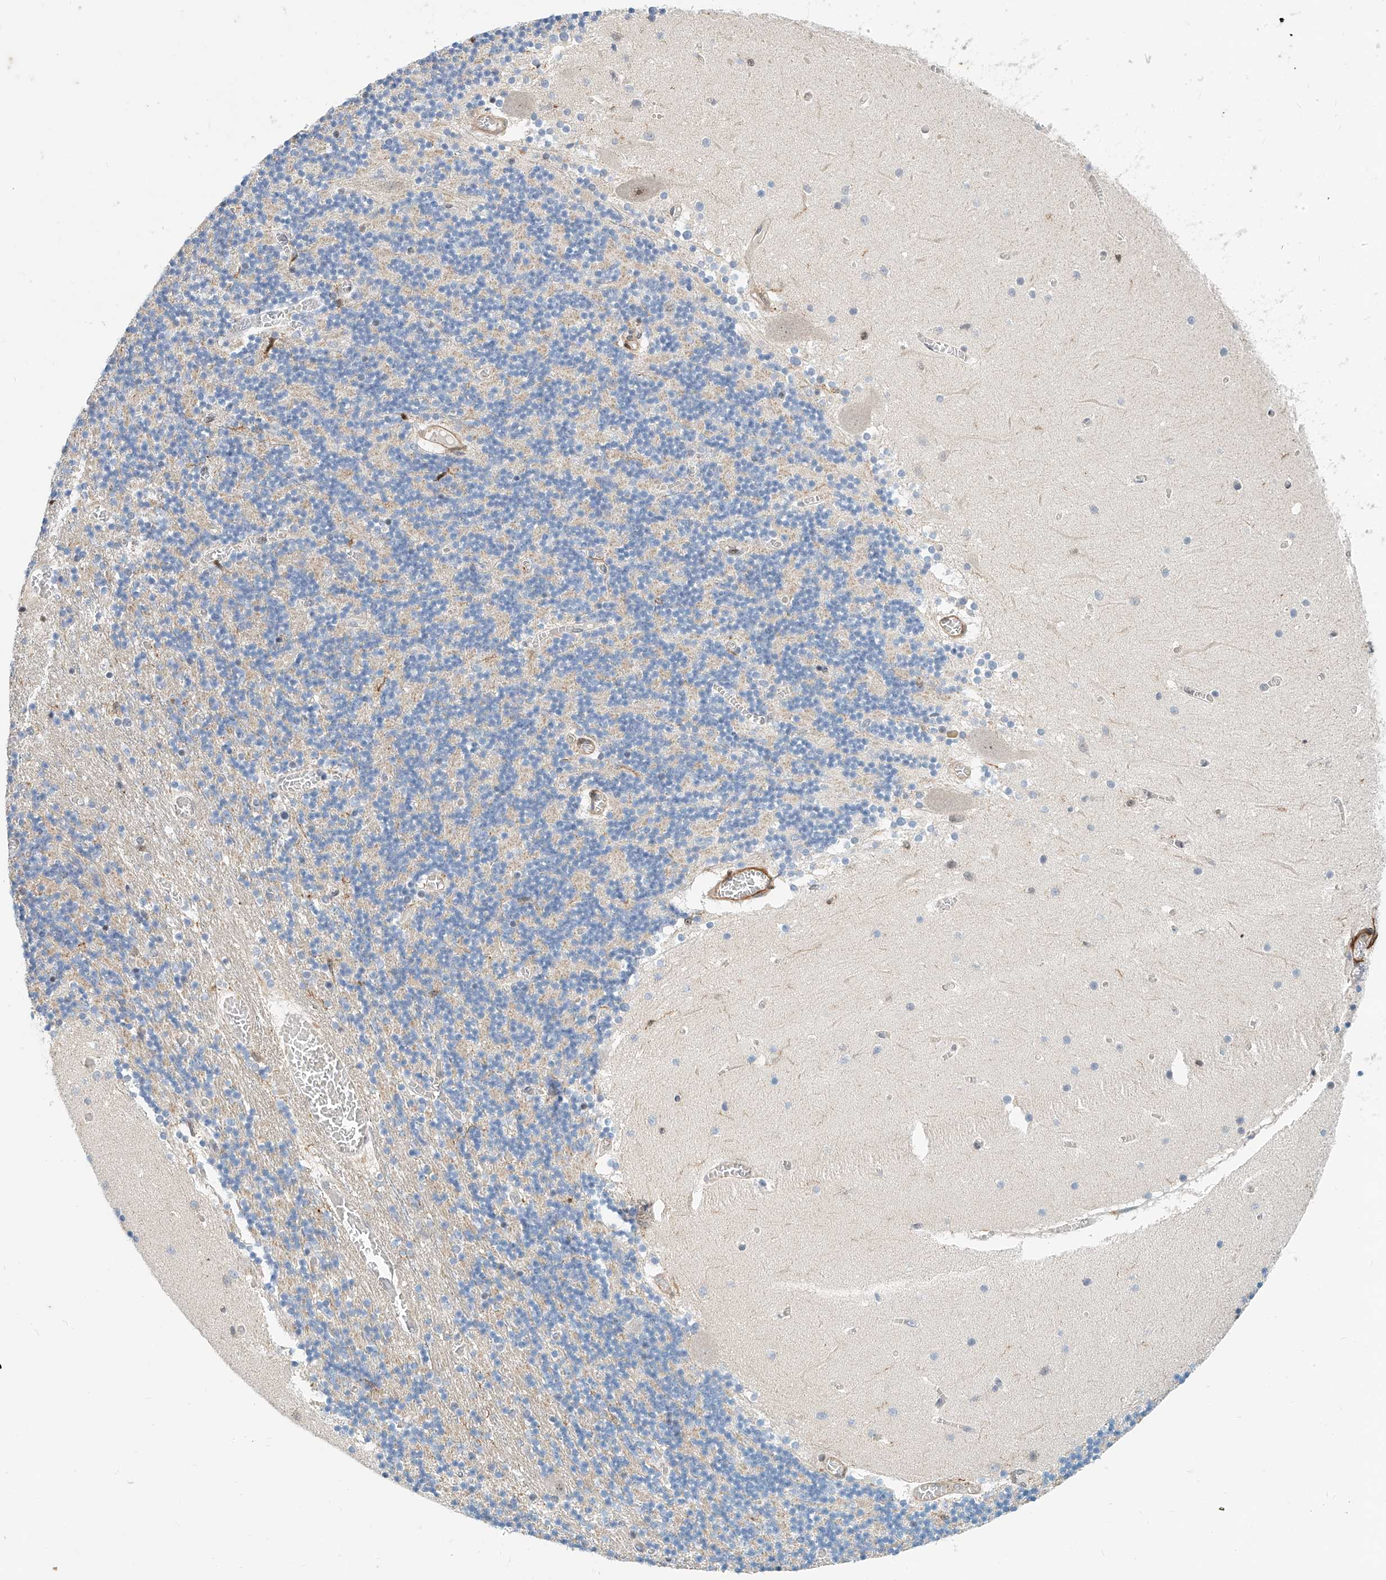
{"staining": {"intensity": "moderate", "quantity": "25%-75%", "location": "cytoplasmic/membranous"}, "tissue": "cerebellum", "cell_type": "Cells in granular layer", "image_type": "normal", "snomed": [{"axis": "morphology", "description": "Normal tissue, NOS"}, {"axis": "topography", "description": "Cerebellum"}], "caption": "Immunohistochemical staining of normal cerebellum exhibits medium levels of moderate cytoplasmic/membranous expression in approximately 25%-75% of cells in granular layer.", "gene": "MICAL1", "patient": {"sex": "female", "age": 28}}